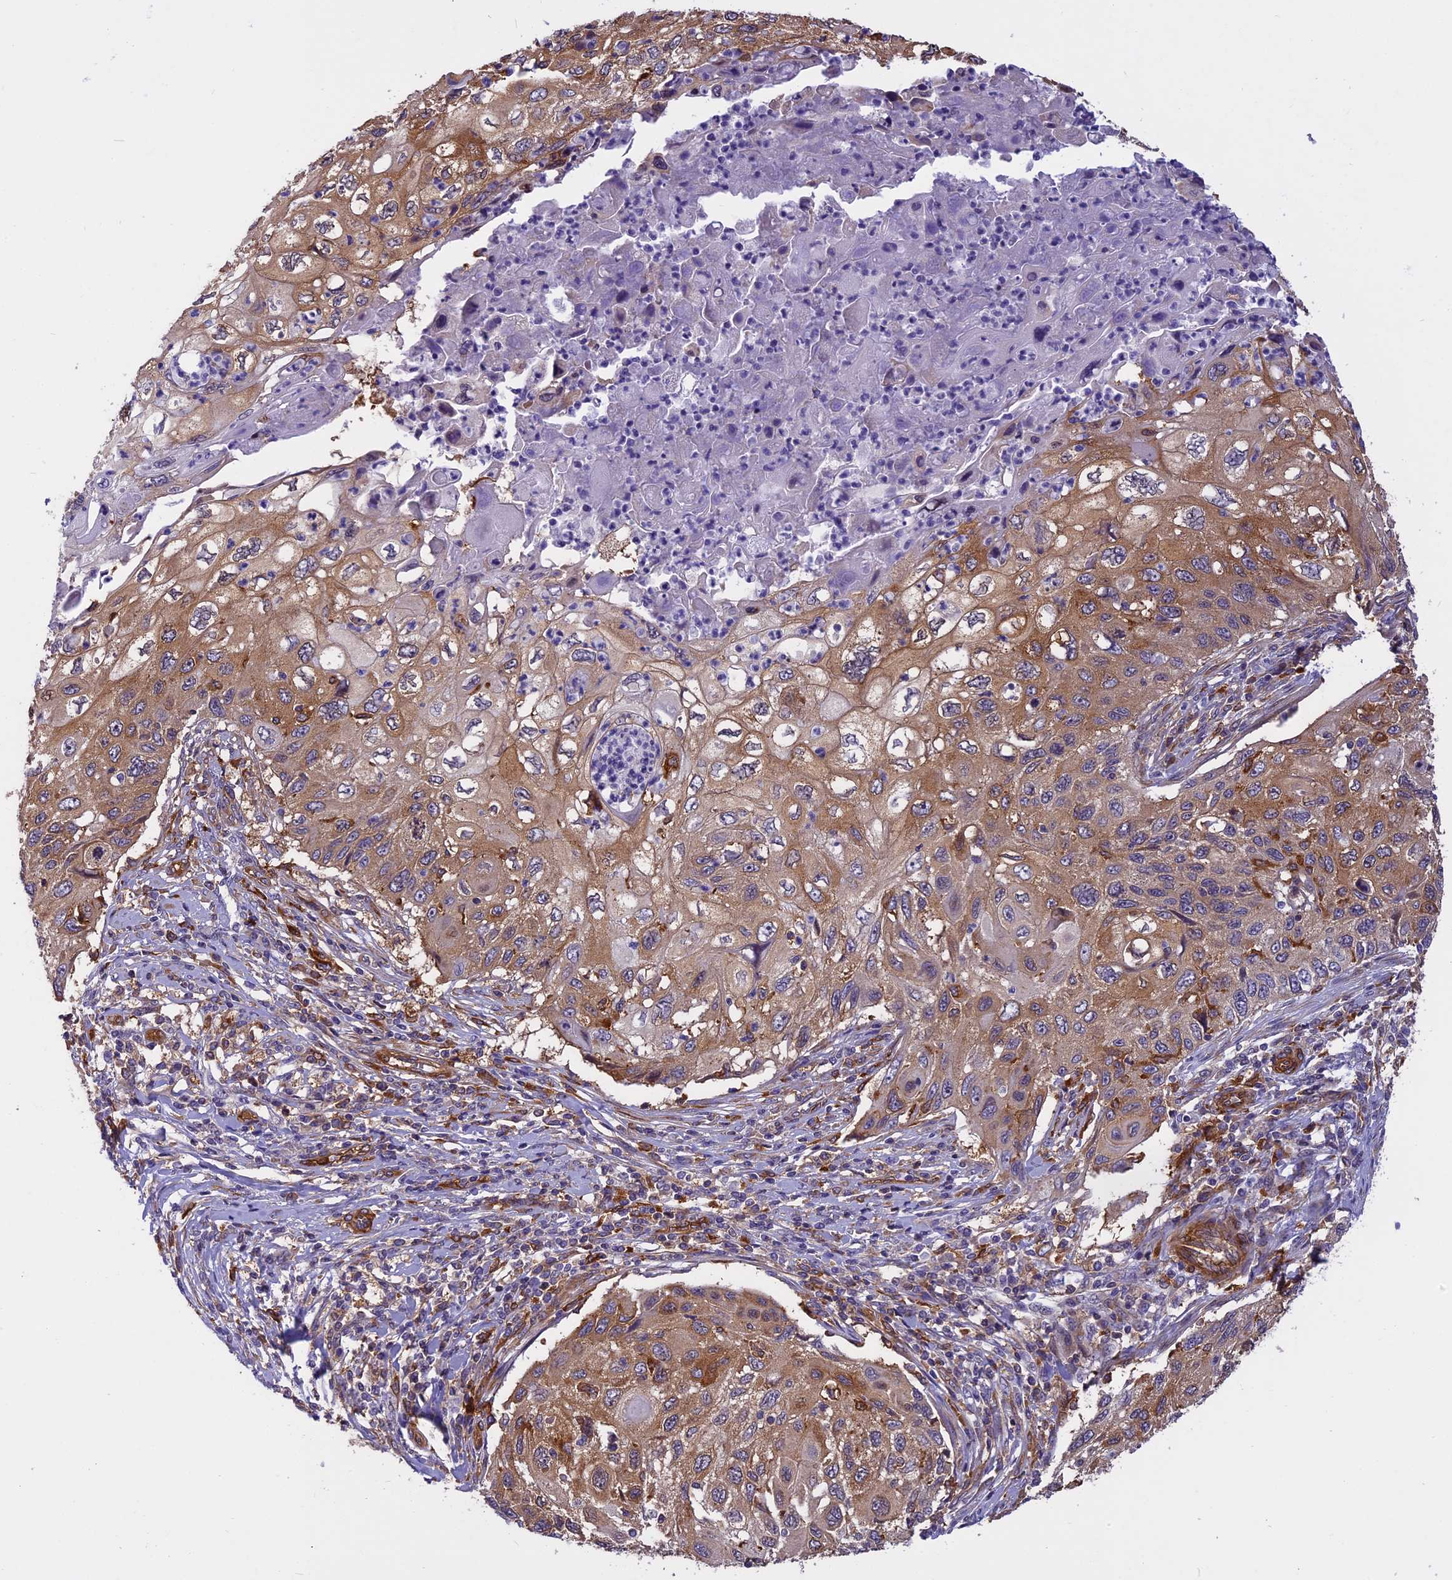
{"staining": {"intensity": "moderate", "quantity": ">75%", "location": "cytoplasmic/membranous"}, "tissue": "cervical cancer", "cell_type": "Tumor cells", "image_type": "cancer", "snomed": [{"axis": "morphology", "description": "Squamous cell carcinoma, NOS"}, {"axis": "topography", "description": "Cervix"}], "caption": "IHC photomicrograph of neoplastic tissue: human cervical squamous cell carcinoma stained using immunohistochemistry reveals medium levels of moderate protein expression localized specifically in the cytoplasmic/membranous of tumor cells, appearing as a cytoplasmic/membranous brown color.", "gene": "EHBP1L1", "patient": {"sex": "female", "age": 70}}